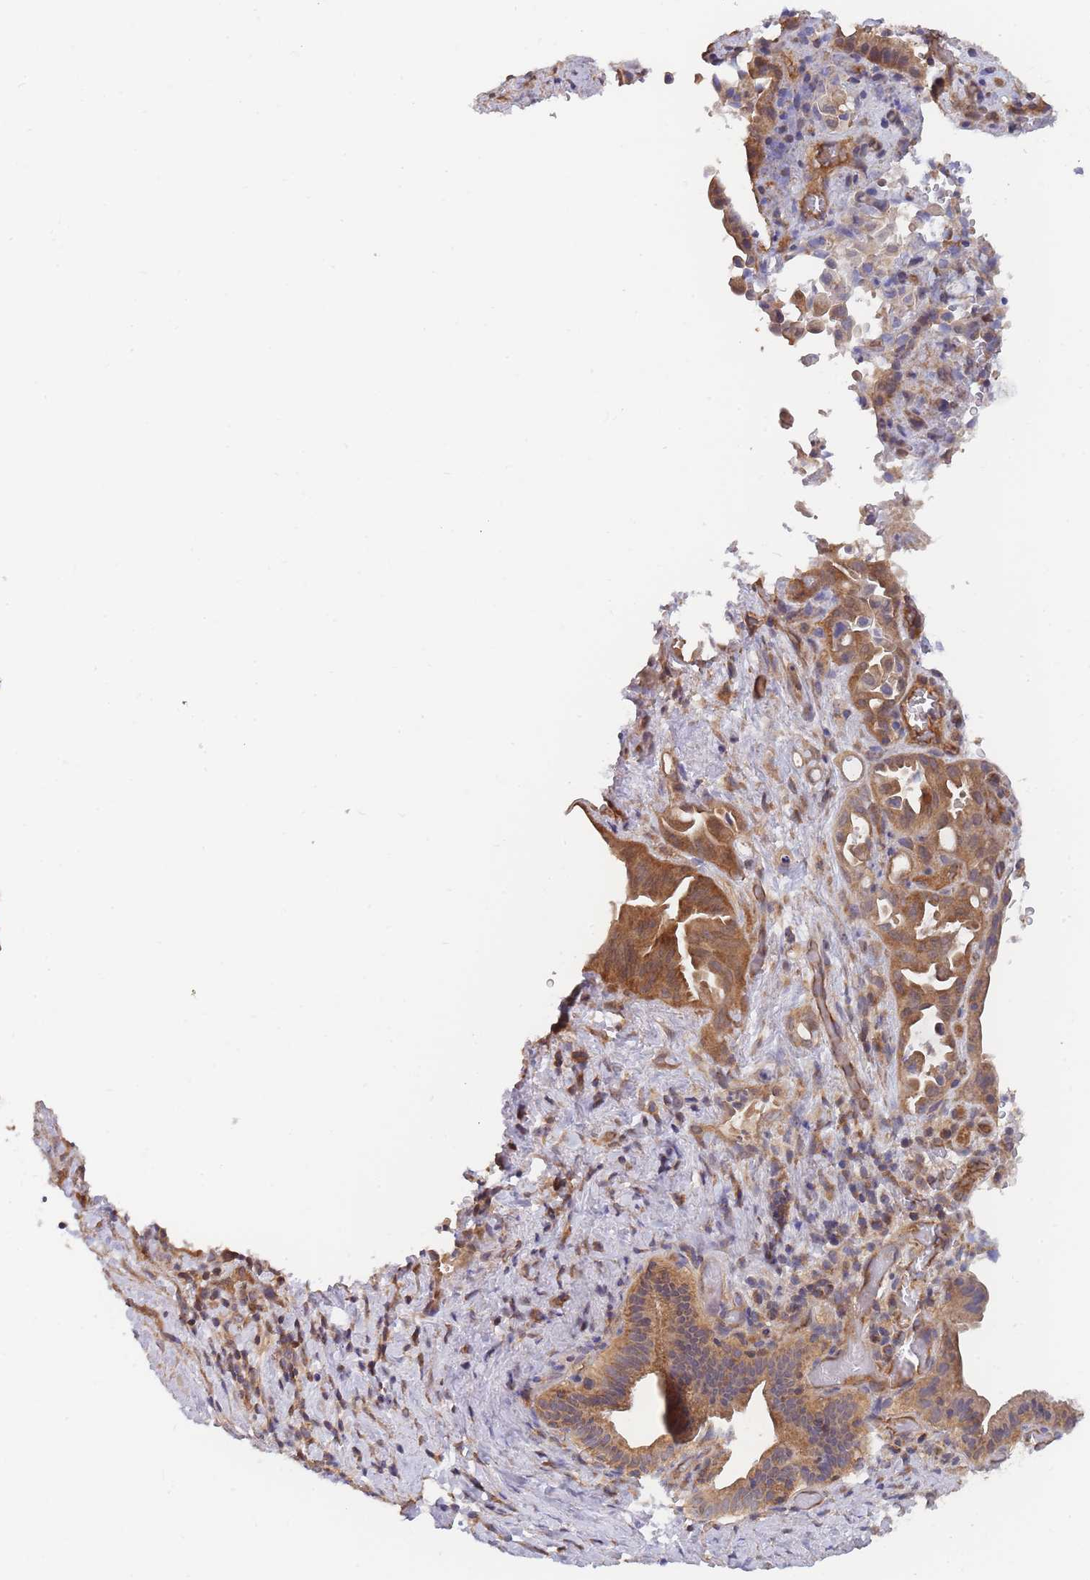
{"staining": {"intensity": "moderate", "quantity": ">75%", "location": "cytoplasmic/membranous"}, "tissue": "liver cancer", "cell_type": "Tumor cells", "image_type": "cancer", "snomed": [{"axis": "morphology", "description": "Cholangiocarcinoma"}, {"axis": "topography", "description": "Liver"}], "caption": "Protein expression analysis of liver cancer demonstrates moderate cytoplasmic/membranous expression in about >75% of tumor cells. (DAB = brown stain, brightfield microscopy at high magnification).", "gene": "MRPS18B", "patient": {"sex": "female", "age": 68}}